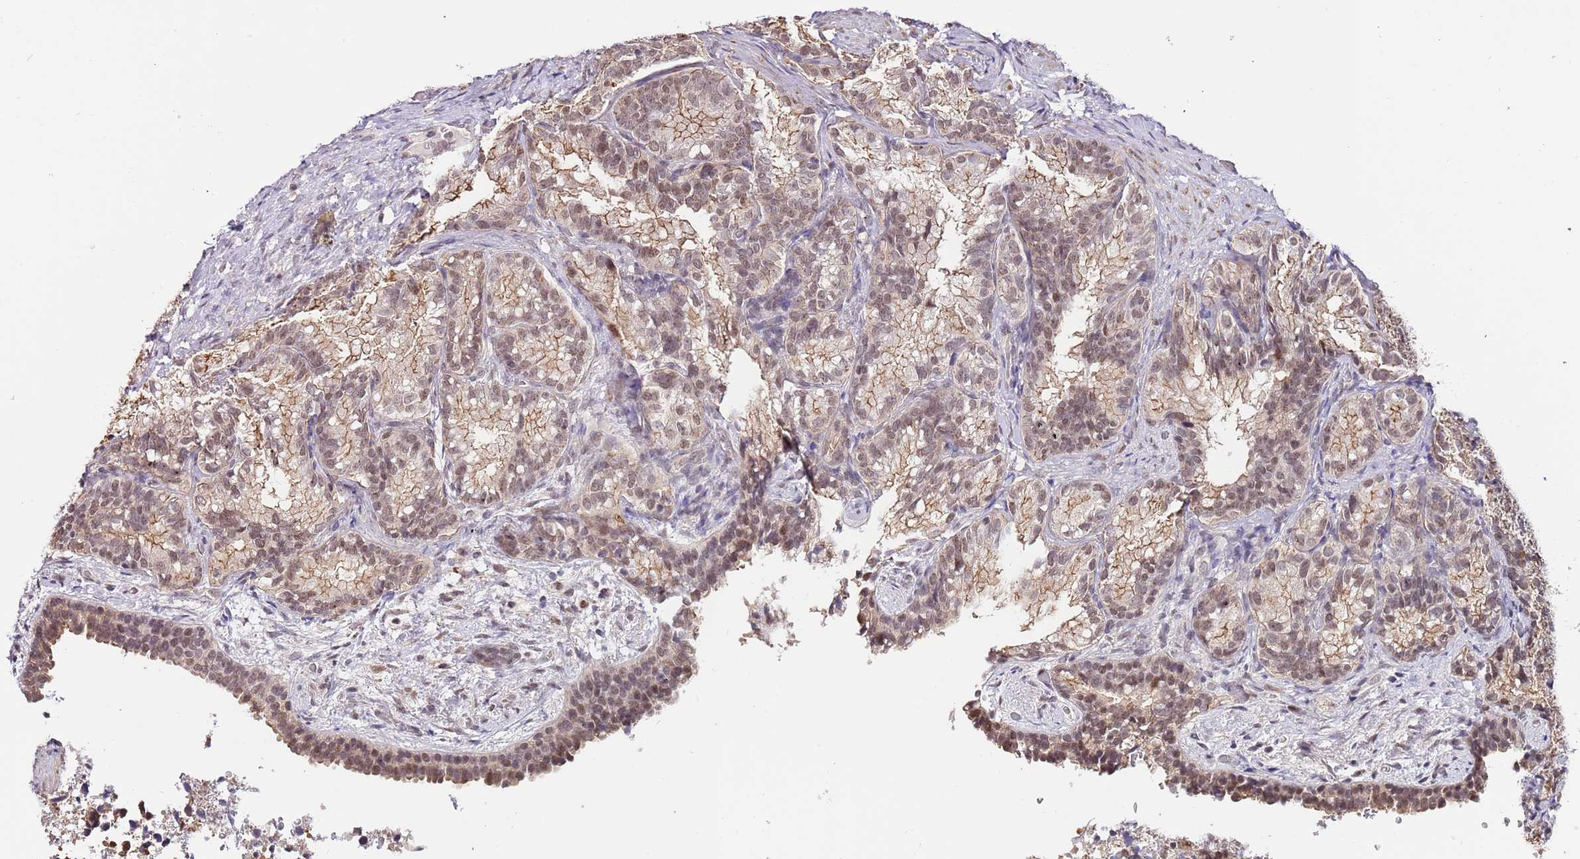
{"staining": {"intensity": "moderate", "quantity": "25%-75%", "location": "cytoplasmic/membranous,nuclear"}, "tissue": "seminal vesicle", "cell_type": "Glandular cells", "image_type": "normal", "snomed": [{"axis": "morphology", "description": "Normal tissue, NOS"}, {"axis": "topography", "description": "Seminal veicle"}], "caption": "High-power microscopy captured an IHC image of benign seminal vesicle, revealing moderate cytoplasmic/membranous,nuclear staining in about 25%-75% of glandular cells.", "gene": "RIF1", "patient": {"sex": "male", "age": 58}}